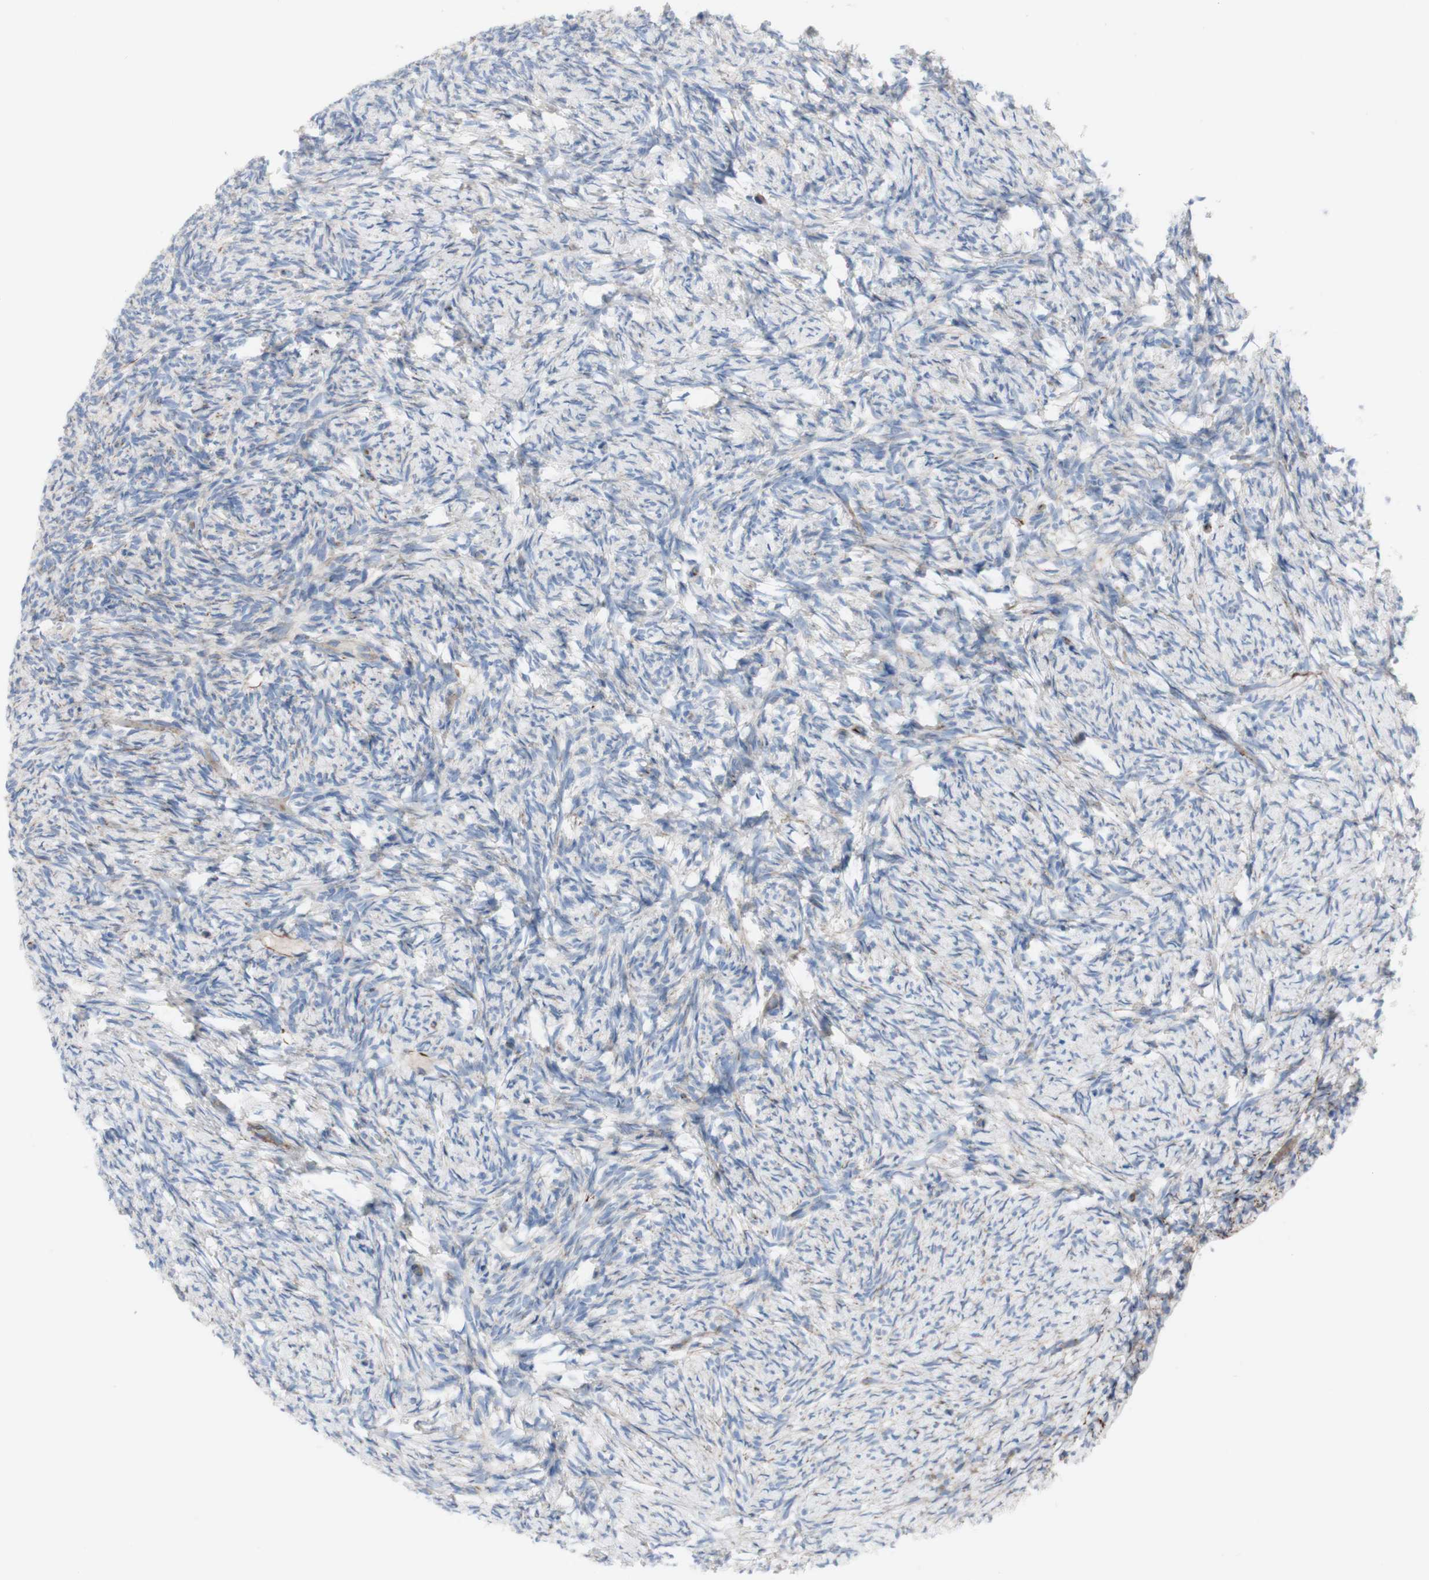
{"staining": {"intensity": "moderate", "quantity": "<25%", "location": "cytoplasmic/membranous"}, "tissue": "ovary", "cell_type": "Ovarian stroma cells", "image_type": "normal", "snomed": [{"axis": "morphology", "description": "Normal tissue, NOS"}, {"axis": "topography", "description": "Ovary"}], "caption": "Ovary stained with DAB (3,3'-diaminobenzidine) immunohistochemistry (IHC) exhibits low levels of moderate cytoplasmic/membranous staining in about <25% of ovarian stroma cells.", "gene": "AGPAT5", "patient": {"sex": "female", "age": 60}}